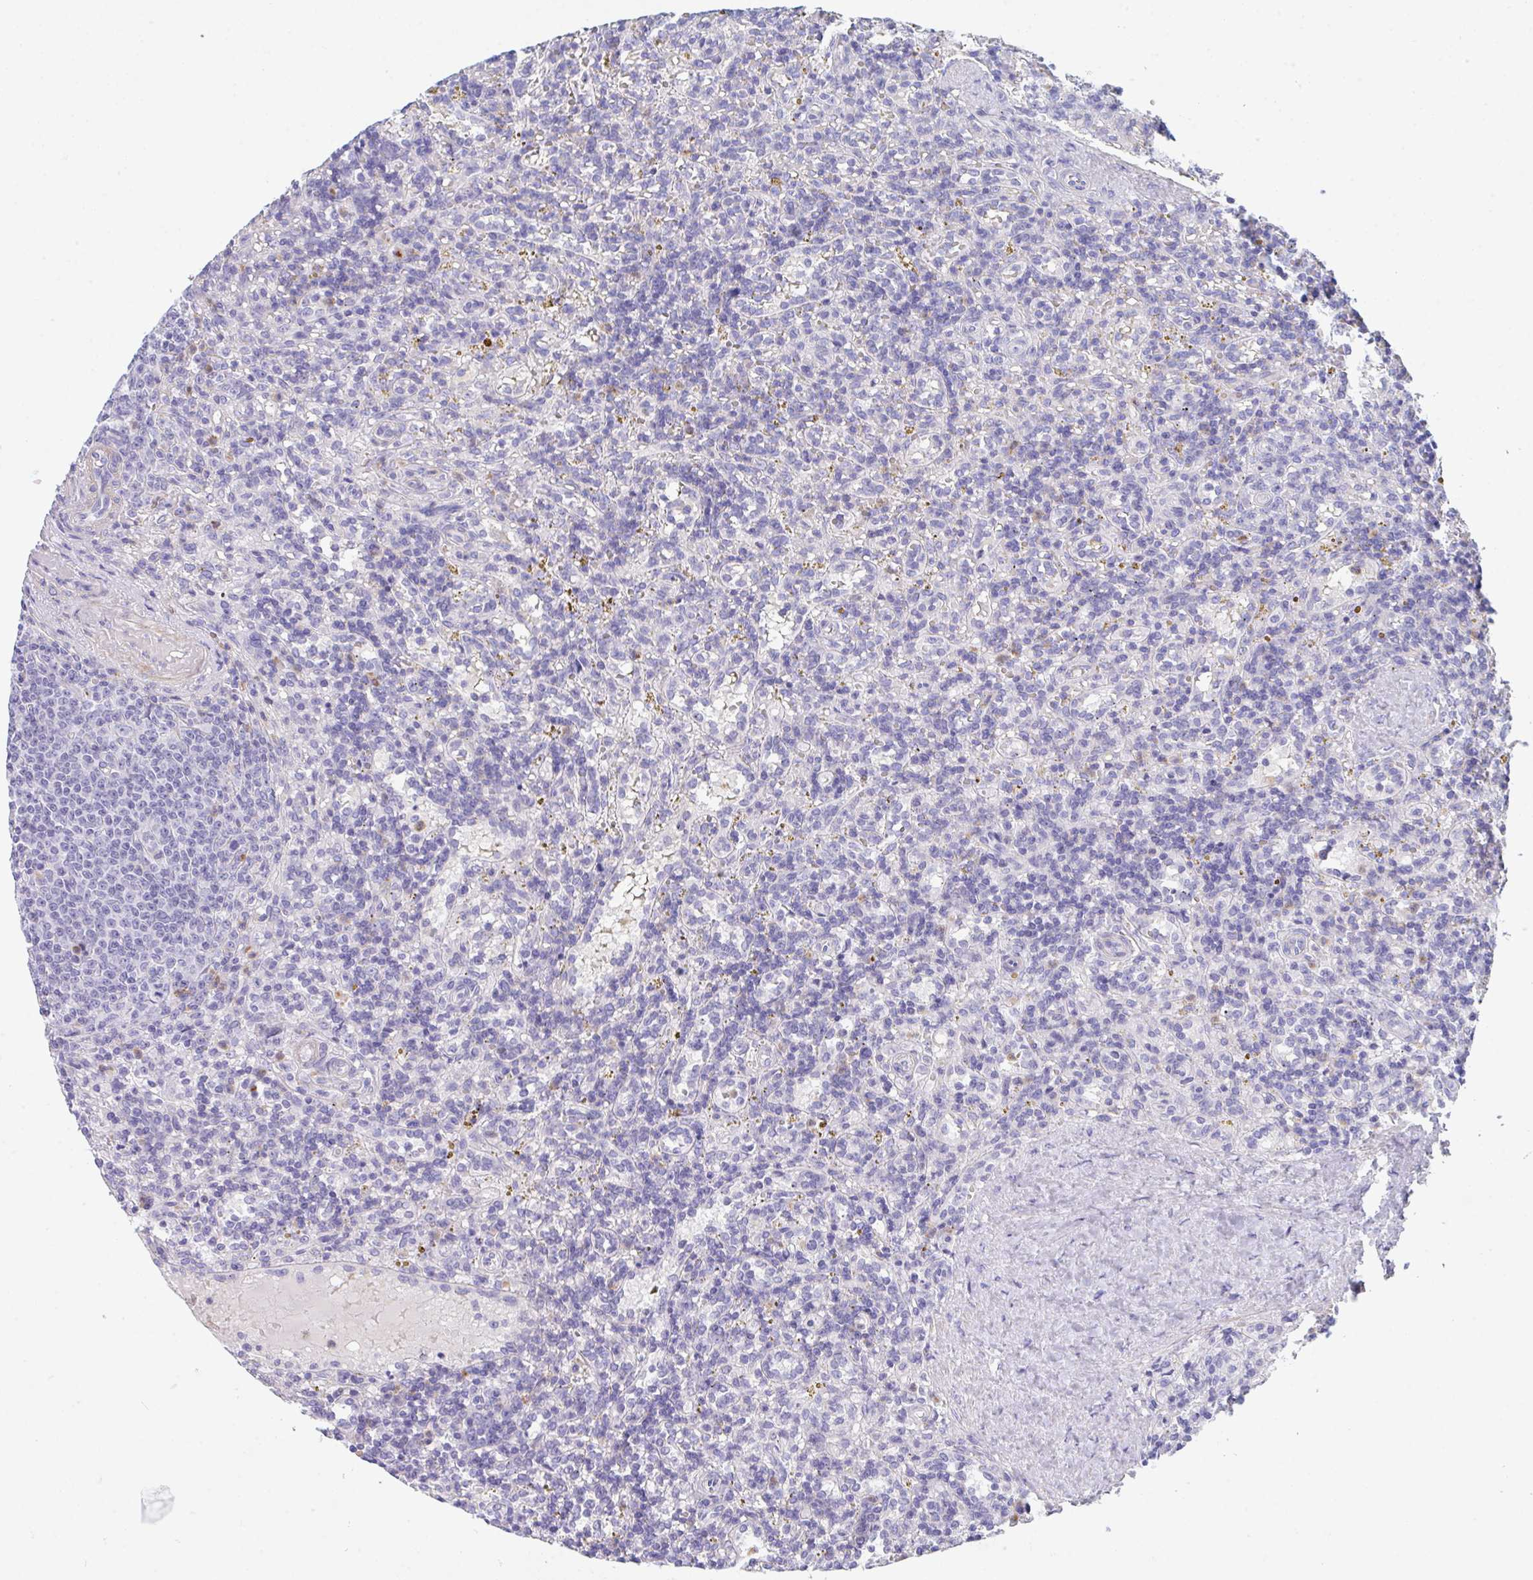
{"staining": {"intensity": "negative", "quantity": "none", "location": "none"}, "tissue": "lymphoma", "cell_type": "Tumor cells", "image_type": "cancer", "snomed": [{"axis": "morphology", "description": "Malignant lymphoma, non-Hodgkin's type, Low grade"}, {"axis": "topography", "description": "Spleen"}], "caption": "There is no significant expression in tumor cells of lymphoma.", "gene": "CEP170B", "patient": {"sex": "male", "age": 67}}